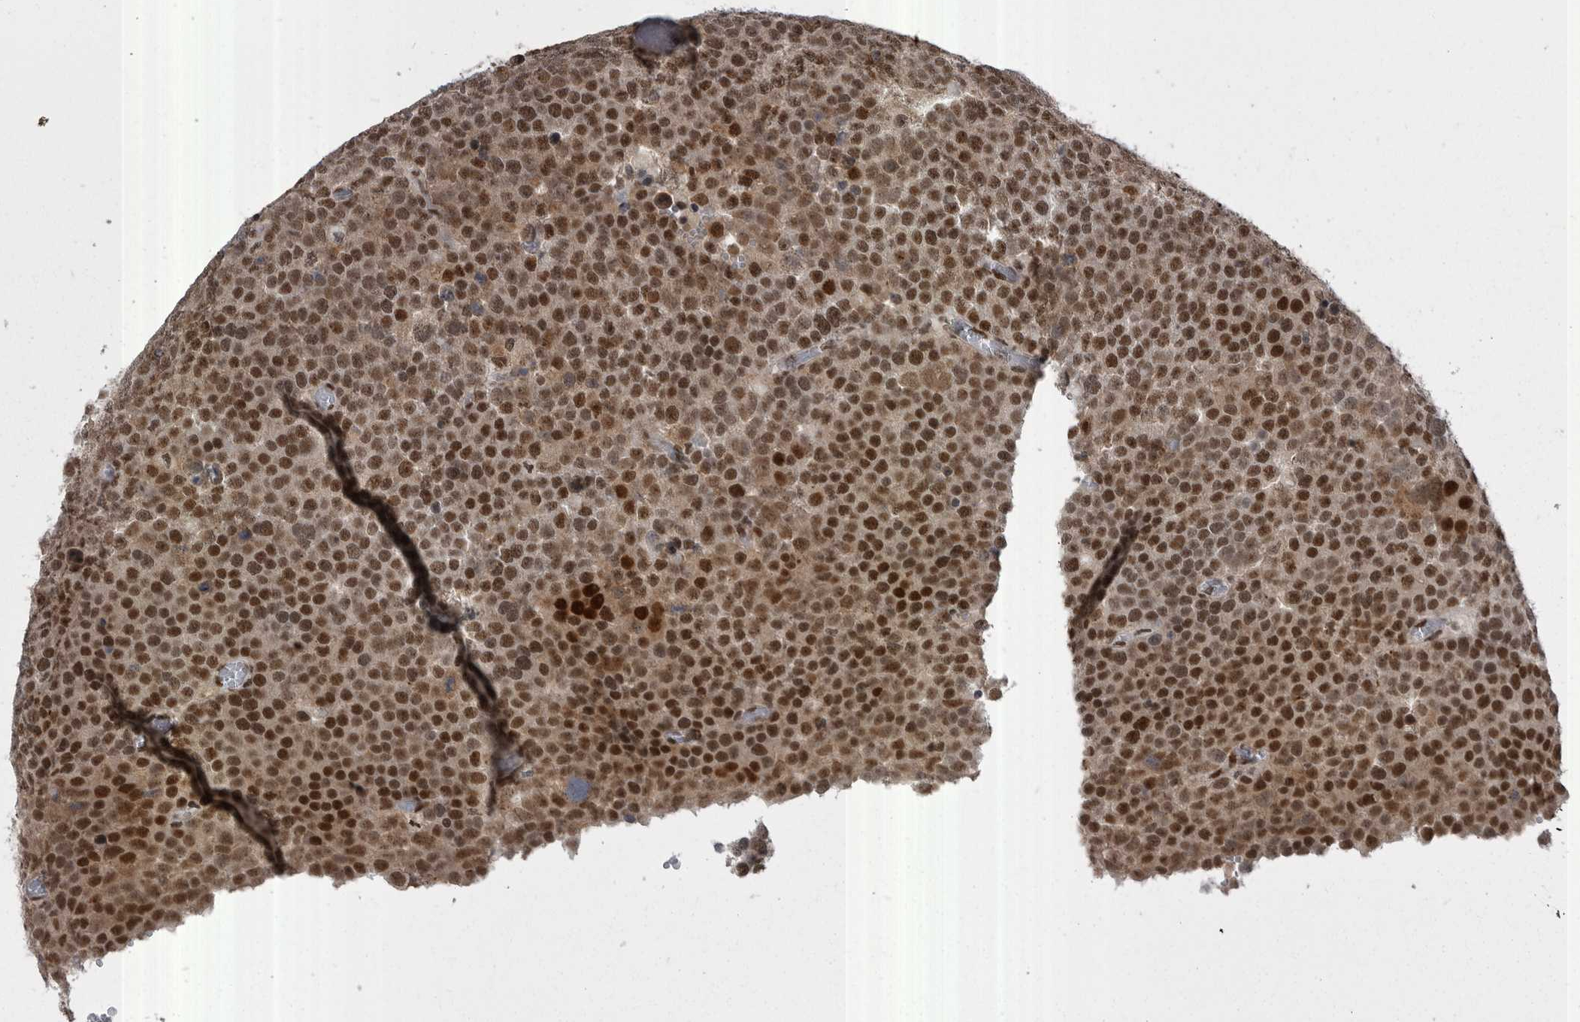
{"staining": {"intensity": "strong", "quantity": ">75%", "location": "nuclear"}, "tissue": "testis cancer", "cell_type": "Tumor cells", "image_type": "cancer", "snomed": [{"axis": "morphology", "description": "Seminoma, NOS"}, {"axis": "topography", "description": "Testis"}], "caption": "An image showing strong nuclear positivity in approximately >75% of tumor cells in seminoma (testis), as visualized by brown immunohistochemical staining.", "gene": "MEPCE", "patient": {"sex": "male", "age": 71}}